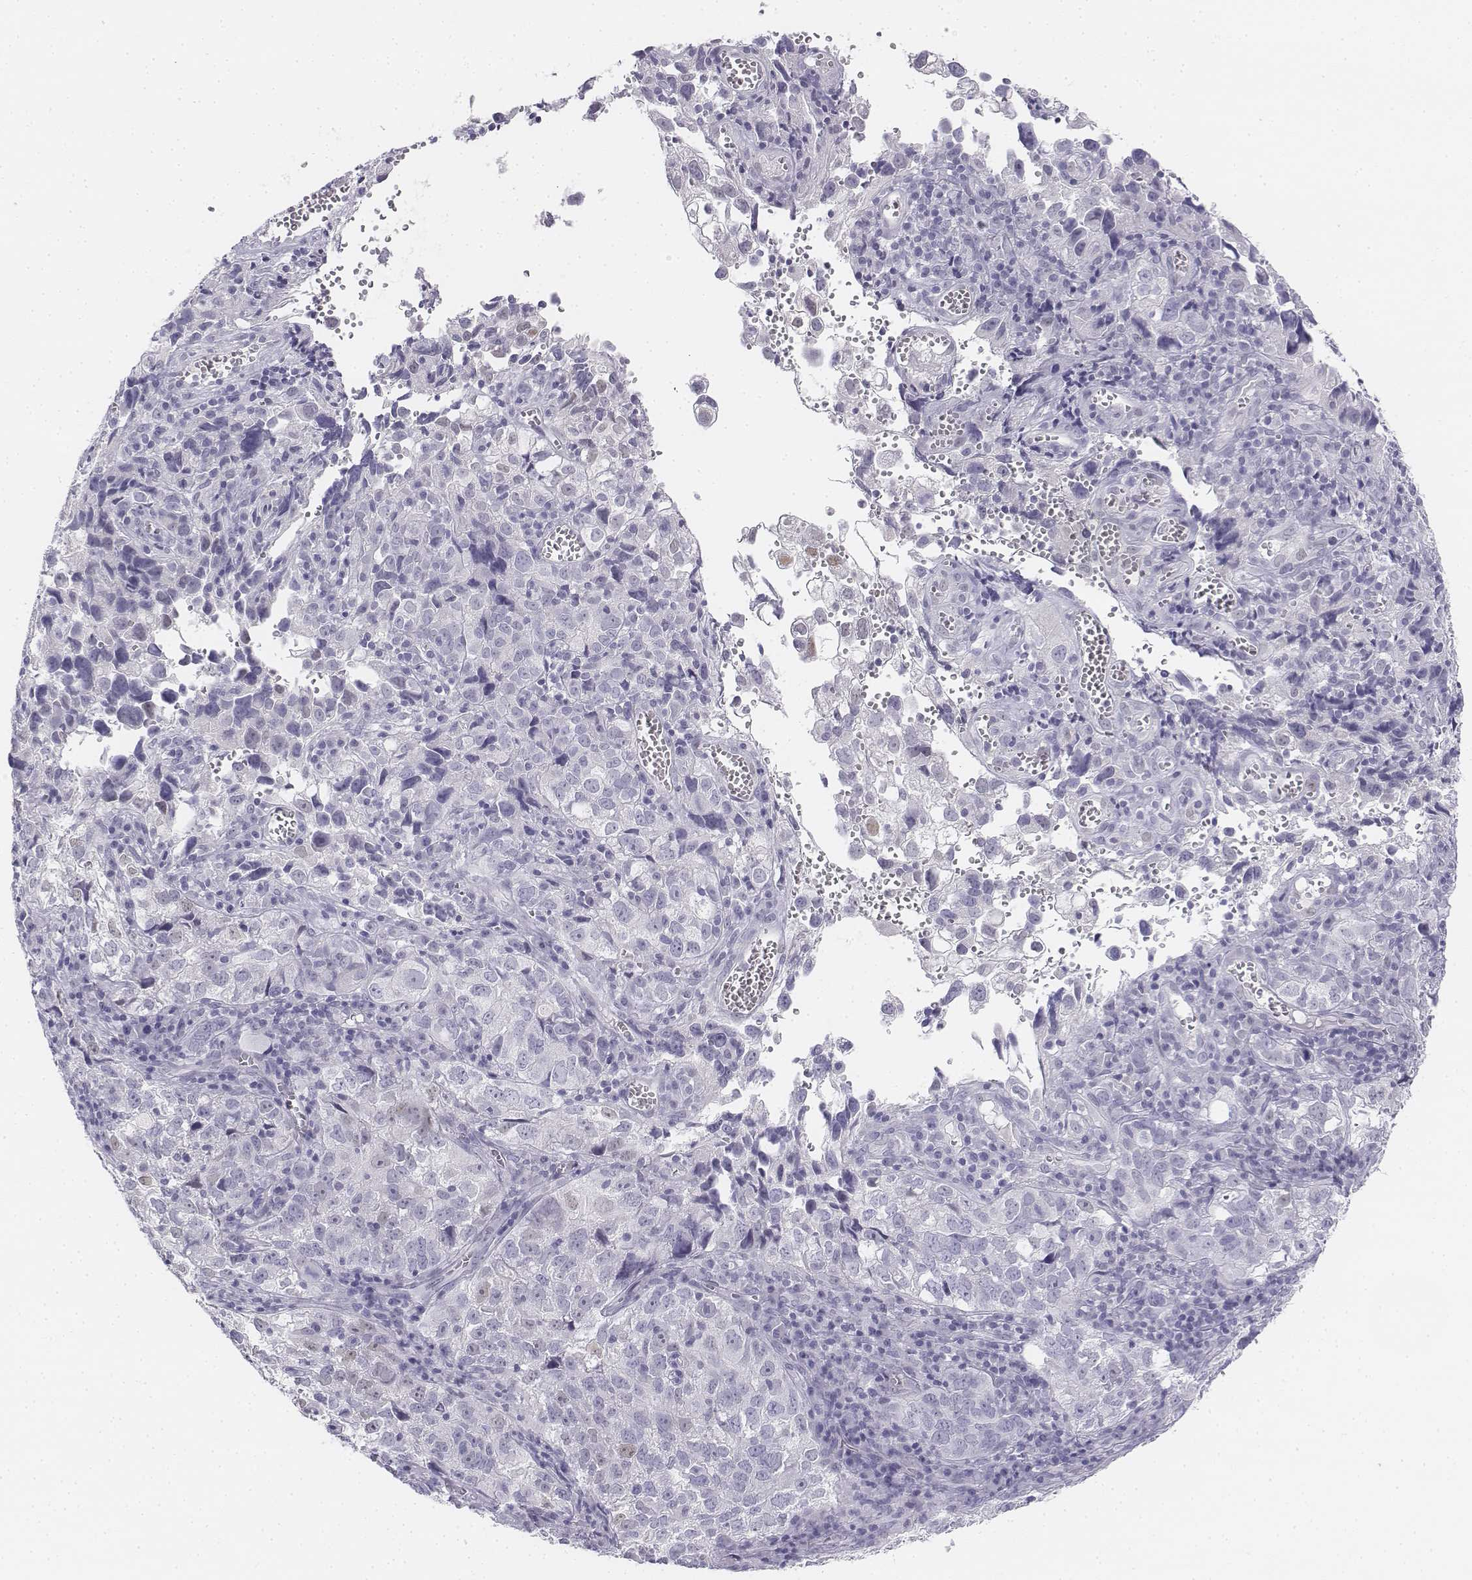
{"staining": {"intensity": "negative", "quantity": "none", "location": "none"}, "tissue": "cervical cancer", "cell_type": "Tumor cells", "image_type": "cancer", "snomed": [{"axis": "morphology", "description": "Squamous cell carcinoma, NOS"}, {"axis": "topography", "description": "Cervix"}], "caption": "Tumor cells are negative for protein expression in human squamous cell carcinoma (cervical). (DAB immunohistochemistry (IHC) with hematoxylin counter stain).", "gene": "UCN2", "patient": {"sex": "female", "age": 55}}